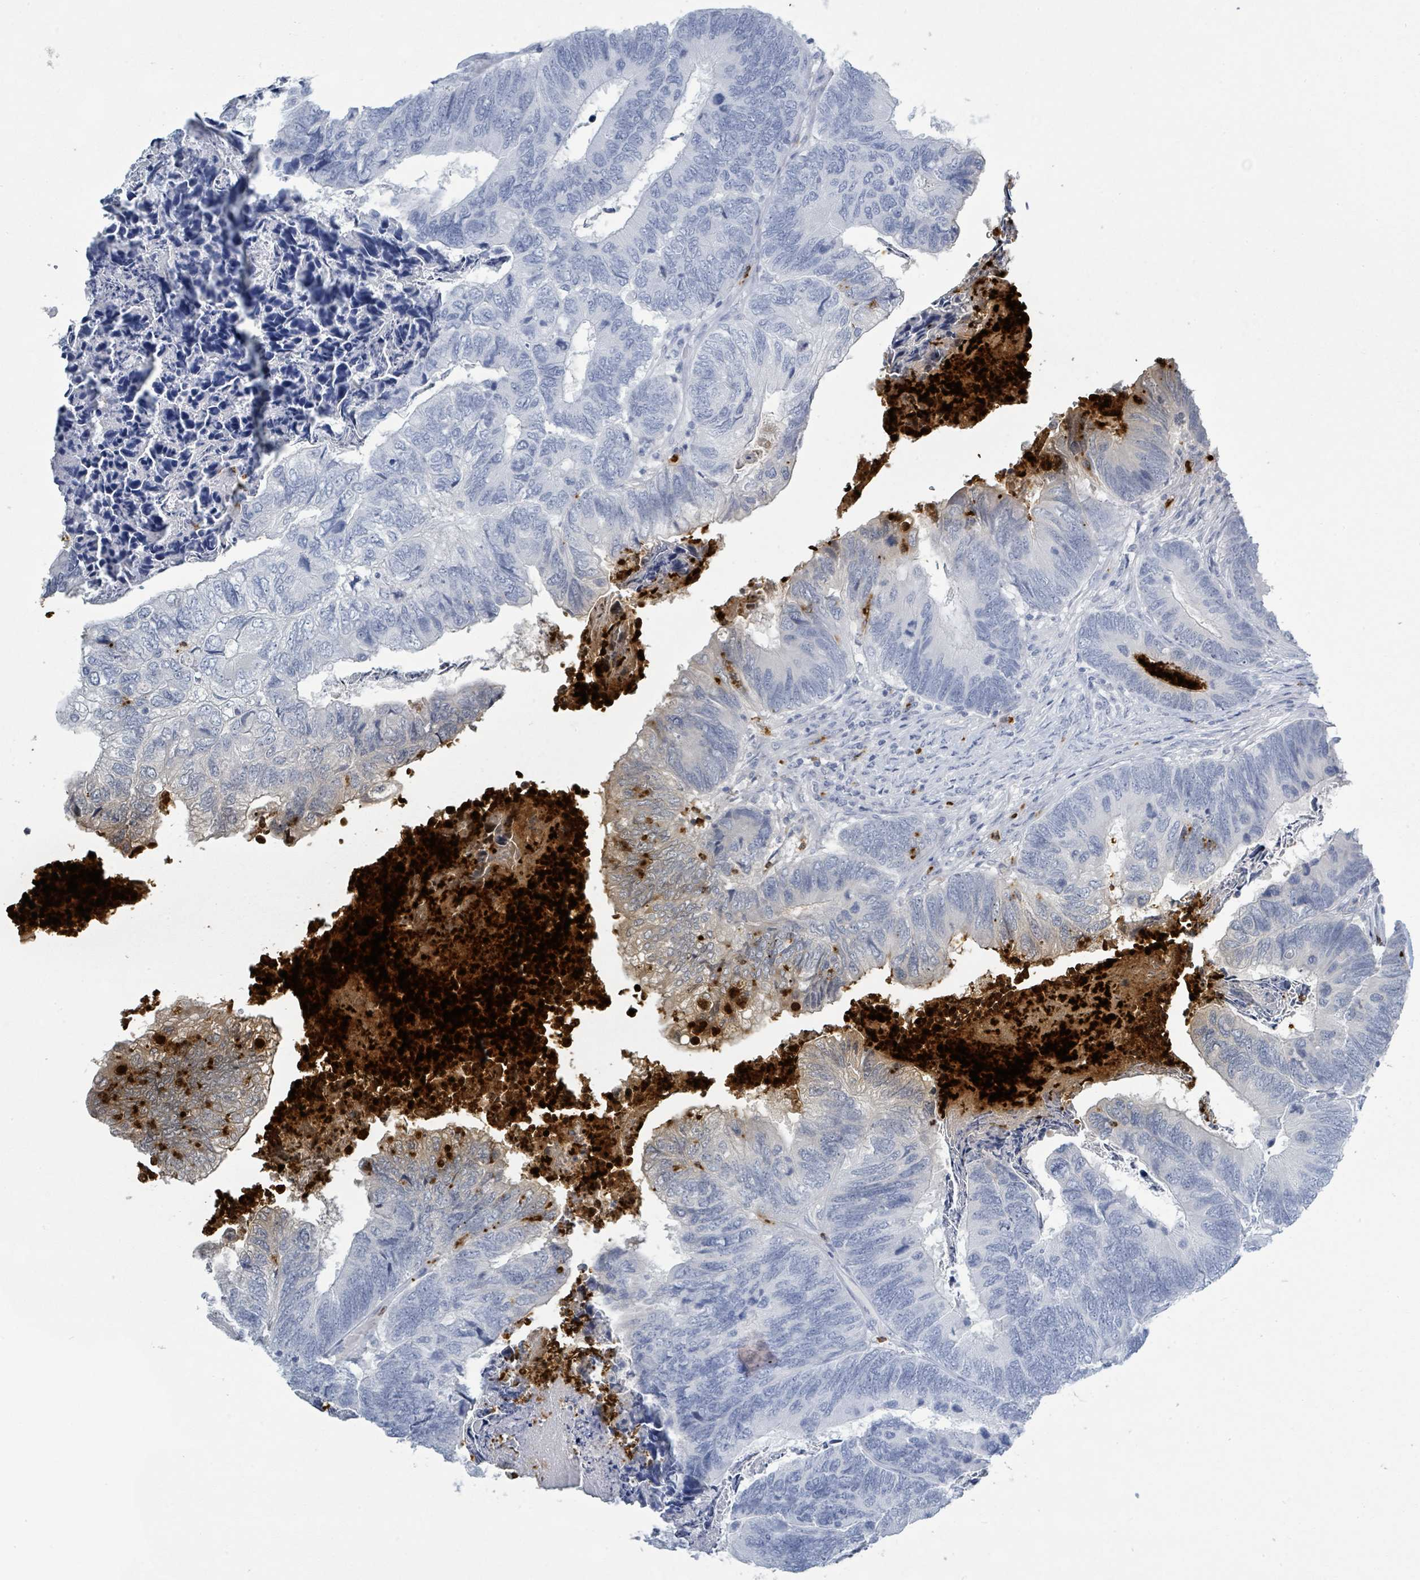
{"staining": {"intensity": "negative", "quantity": "none", "location": "none"}, "tissue": "colorectal cancer", "cell_type": "Tumor cells", "image_type": "cancer", "snomed": [{"axis": "morphology", "description": "Adenocarcinoma, NOS"}, {"axis": "topography", "description": "Colon"}], "caption": "There is no significant positivity in tumor cells of colorectal cancer (adenocarcinoma).", "gene": "DEFA4", "patient": {"sex": "female", "age": 67}}